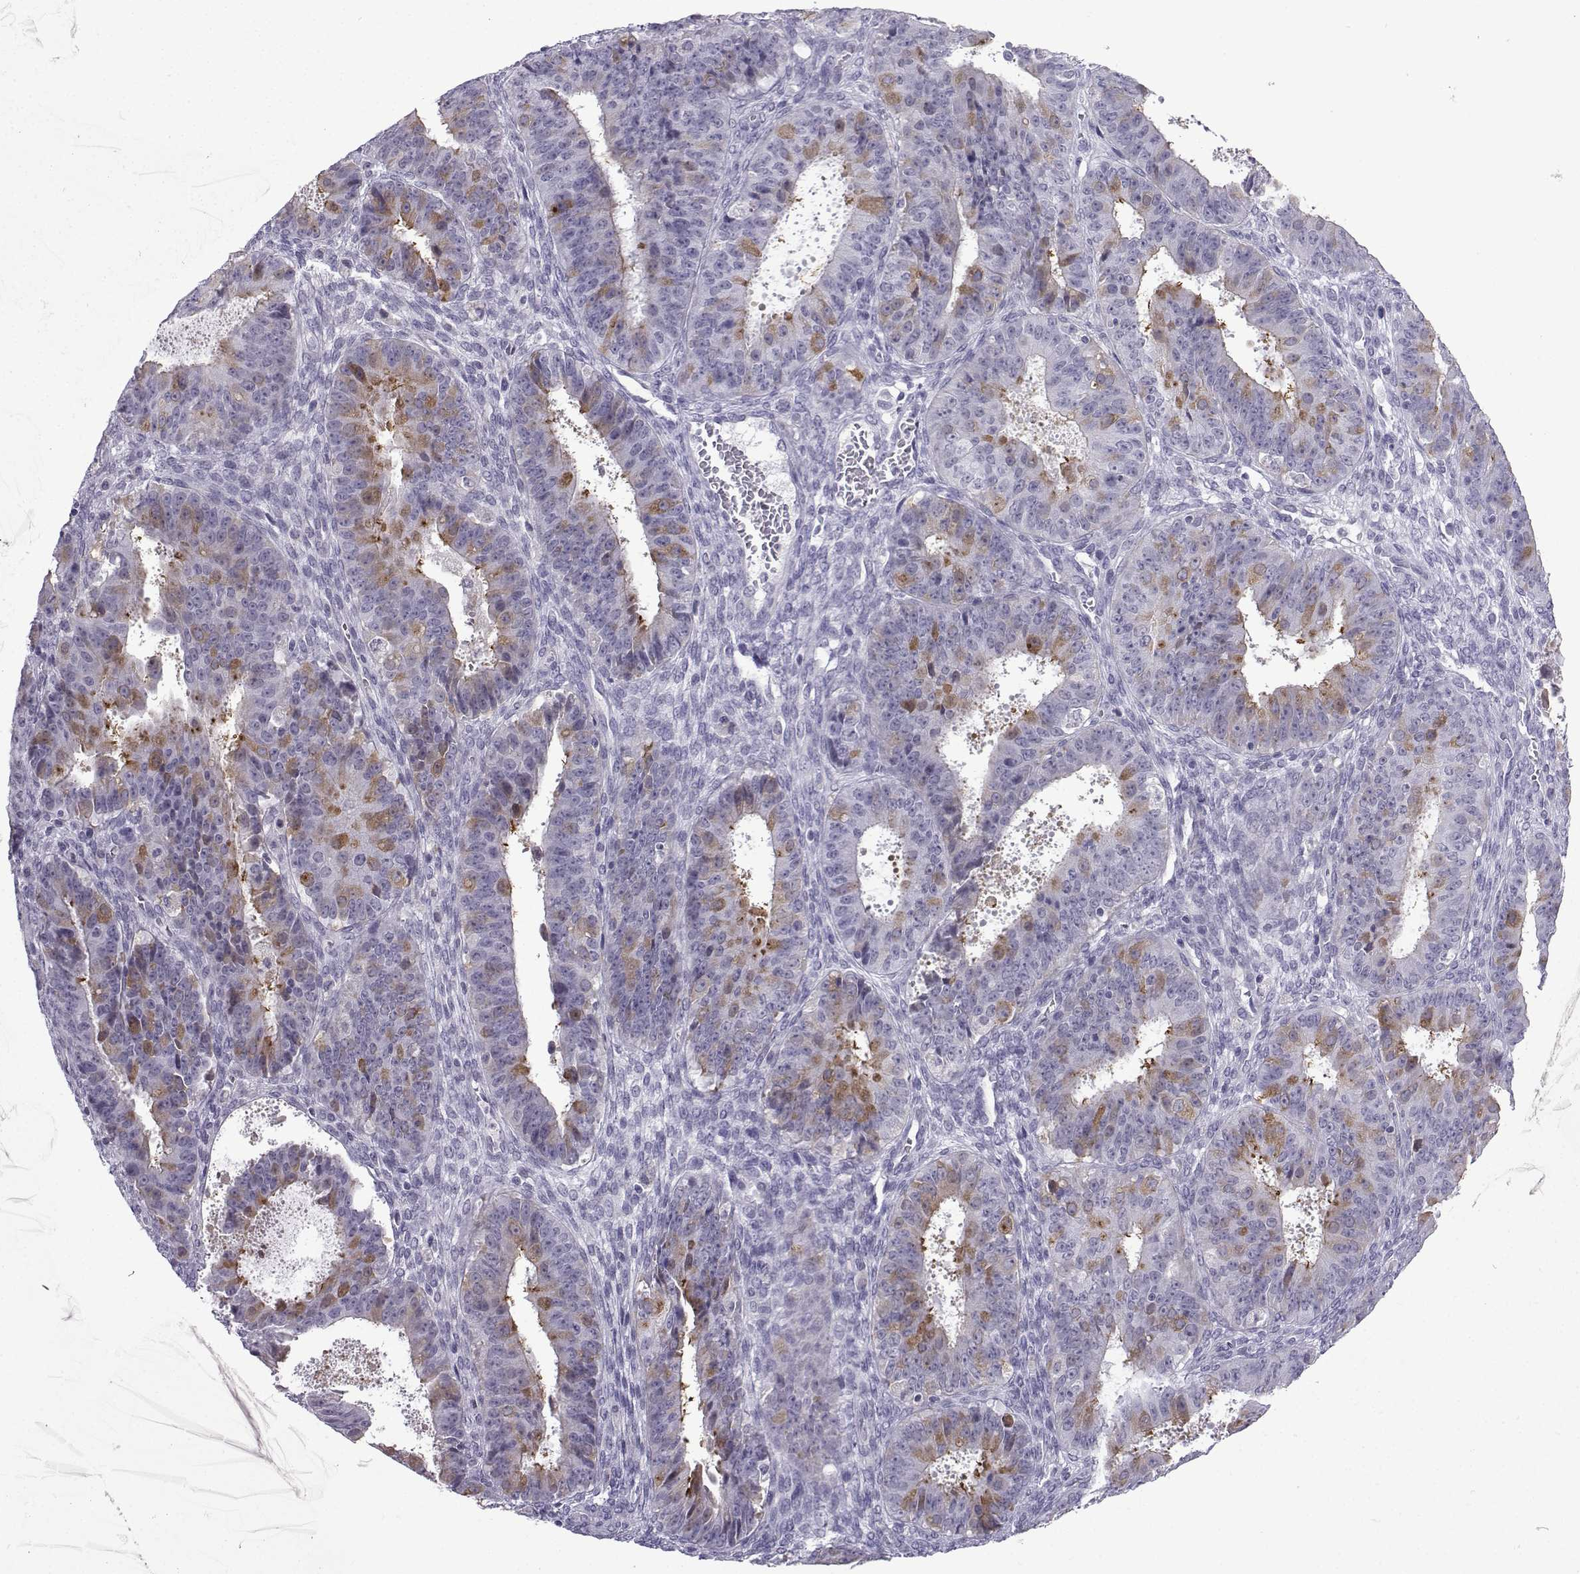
{"staining": {"intensity": "moderate", "quantity": "<25%", "location": "cytoplasmic/membranous"}, "tissue": "ovarian cancer", "cell_type": "Tumor cells", "image_type": "cancer", "snomed": [{"axis": "morphology", "description": "Carcinoma, endometroid"}, {"axis": "topography", "description": "Ovary"}], "caption": "Immunohistochemical staining of human endometroid carcinoma (ovarian) exhibits low levels of moderate cytoplasmic/membranous protein staining in about <25% of tumor cells.", "gene": "CFAP53", "patient": {"sex": "female", "age": 42}}